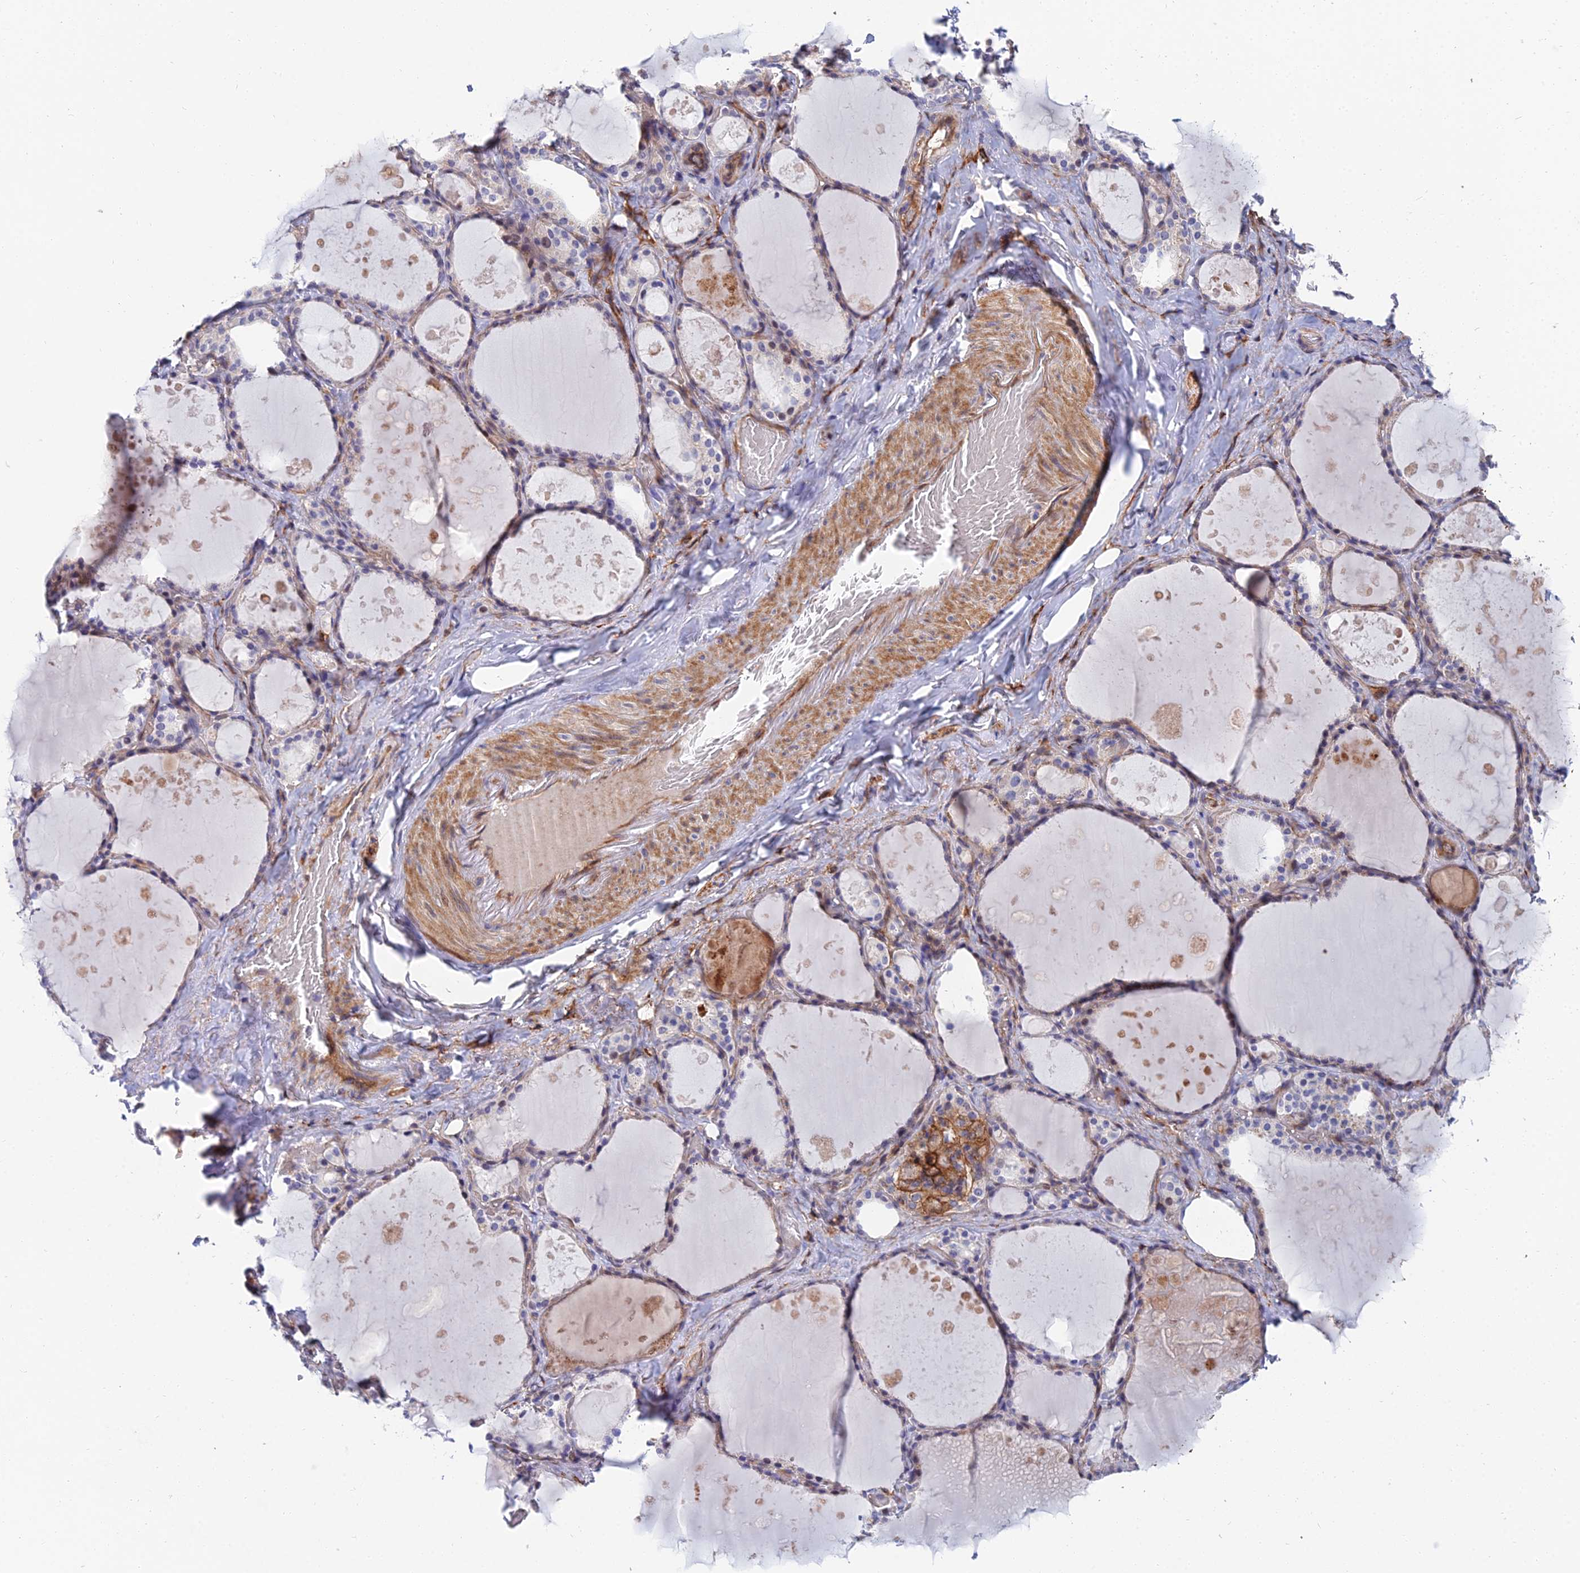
{"staining": {"intensity": "moderate", "quantity": "<25%", "location": "cytoplasmic/membranous"}, "tissue": "thyroid gland", "cell_type": "Glandular cells", "image_type": "normal", "snomed": [{"axis": "morphology", "description": "Normal tissue, NOS"}, {"axis": "topography", "description": "Thyroid gland"}], "caption": "Protein expression analysis of normal human thyroid gland reveals moderate cytoplasmic/membranous expression in approximately <25% of glandular cells. Using DAB (3,3'-diaminobenzidine) (brown) and hematoxylin (blue) stains, captured at high magnification using brightfield microscopy.", "gene": "TRIM43B", "patient": {"sex": "male", "age": 61}}